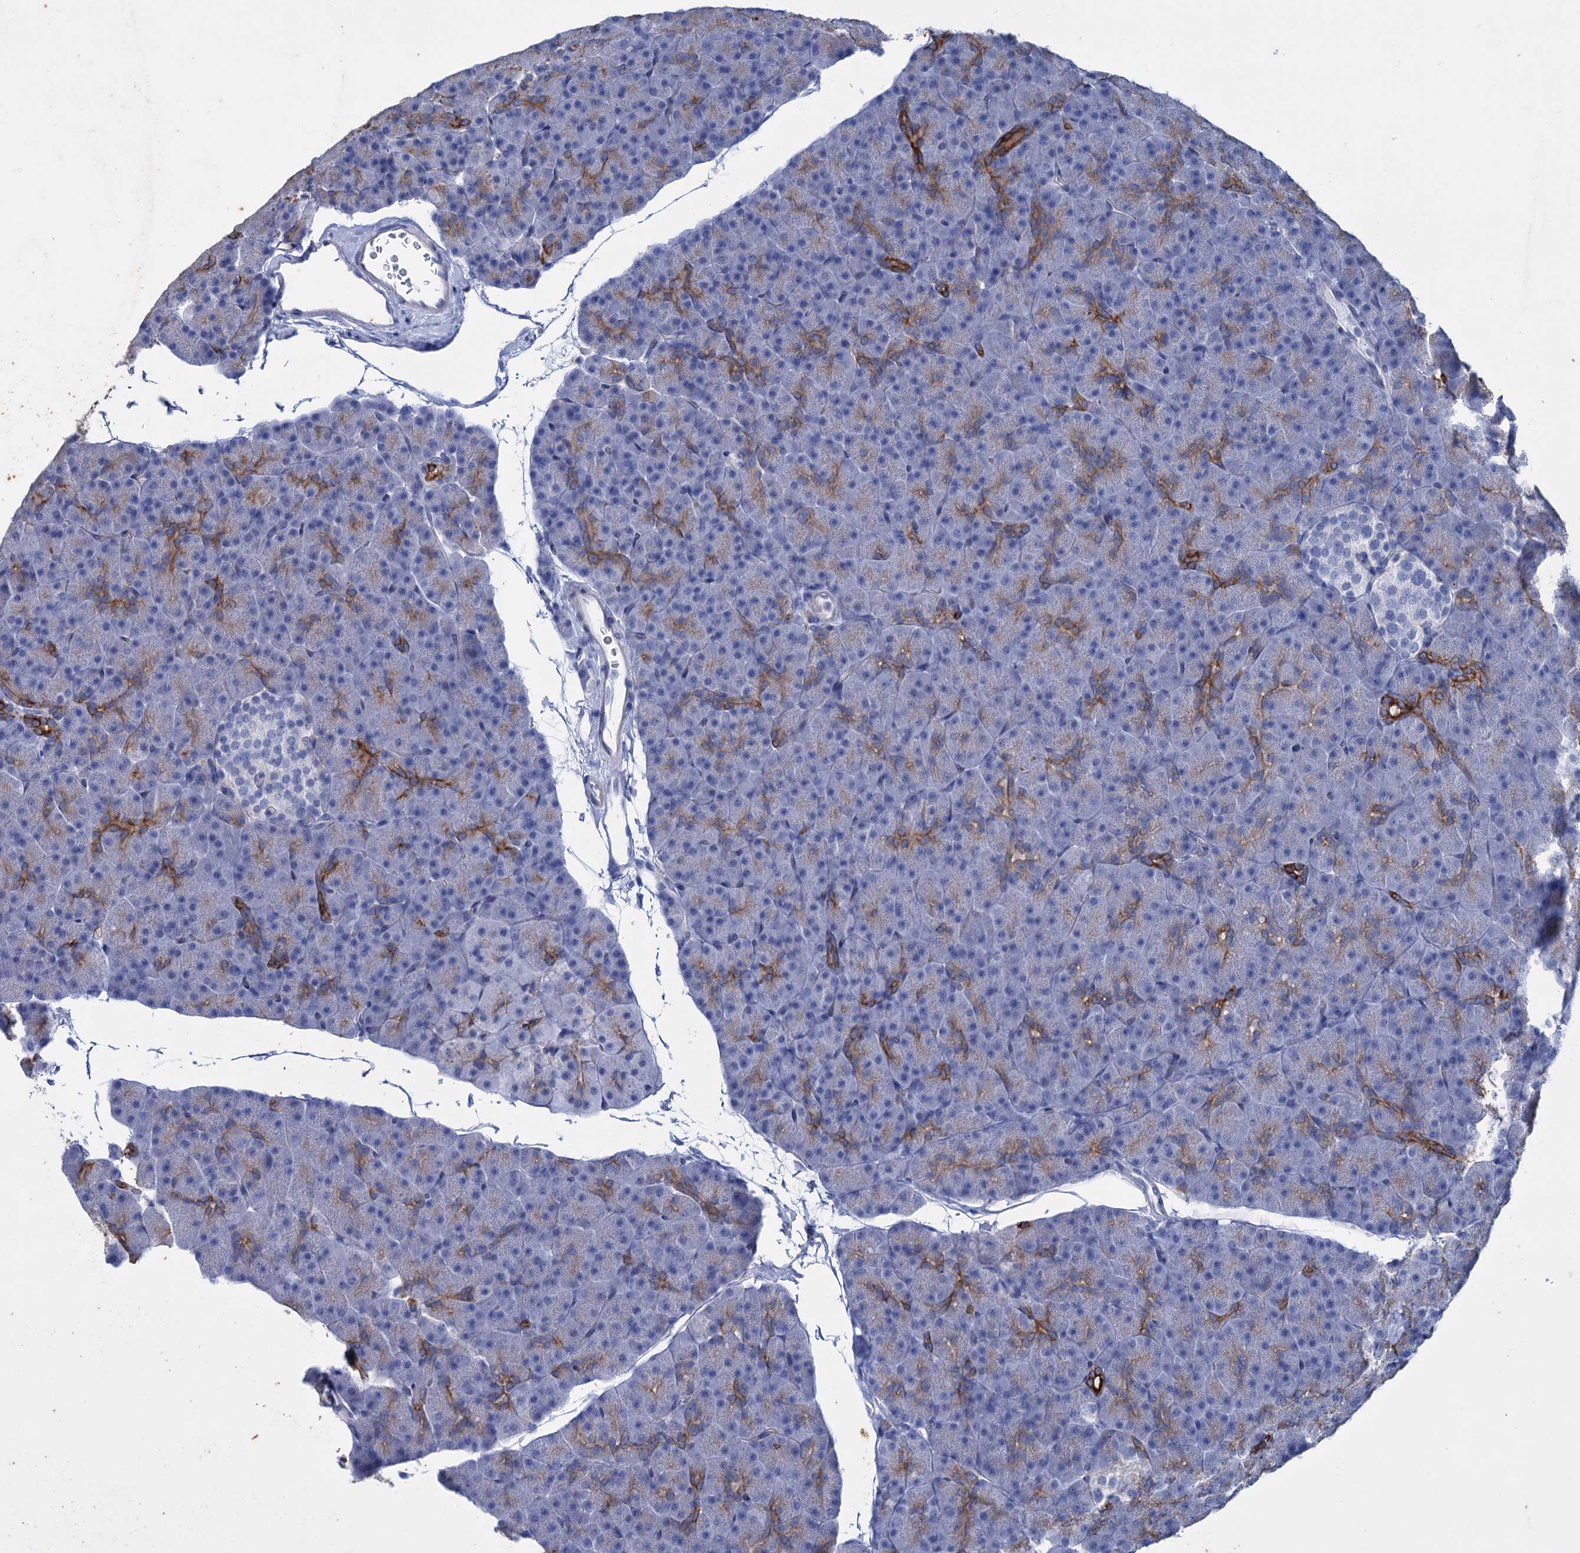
{"staining": {"intensity": "strong", "quantity": "25%-75%", "location": "cytoplasmic/membranous"}, "tissue": "pancreas", "cell_type": "Exocrine glandular cells", "image_type": "normal", "snomed": [{"axis": "morphology", "description": "Normal tissue, NOS"}, {"axis": "topography", "description": "Pancreas"}], "caption": "Approximately 25%-75% of exocrine glandular cells in unremarkable human pancreas display strong cytoplasmic/membranous protein positivity as visualized by brown immunohistochemical staining.", "gene": "FAAP20", "patient": {"sex": "male", "age": 36}}